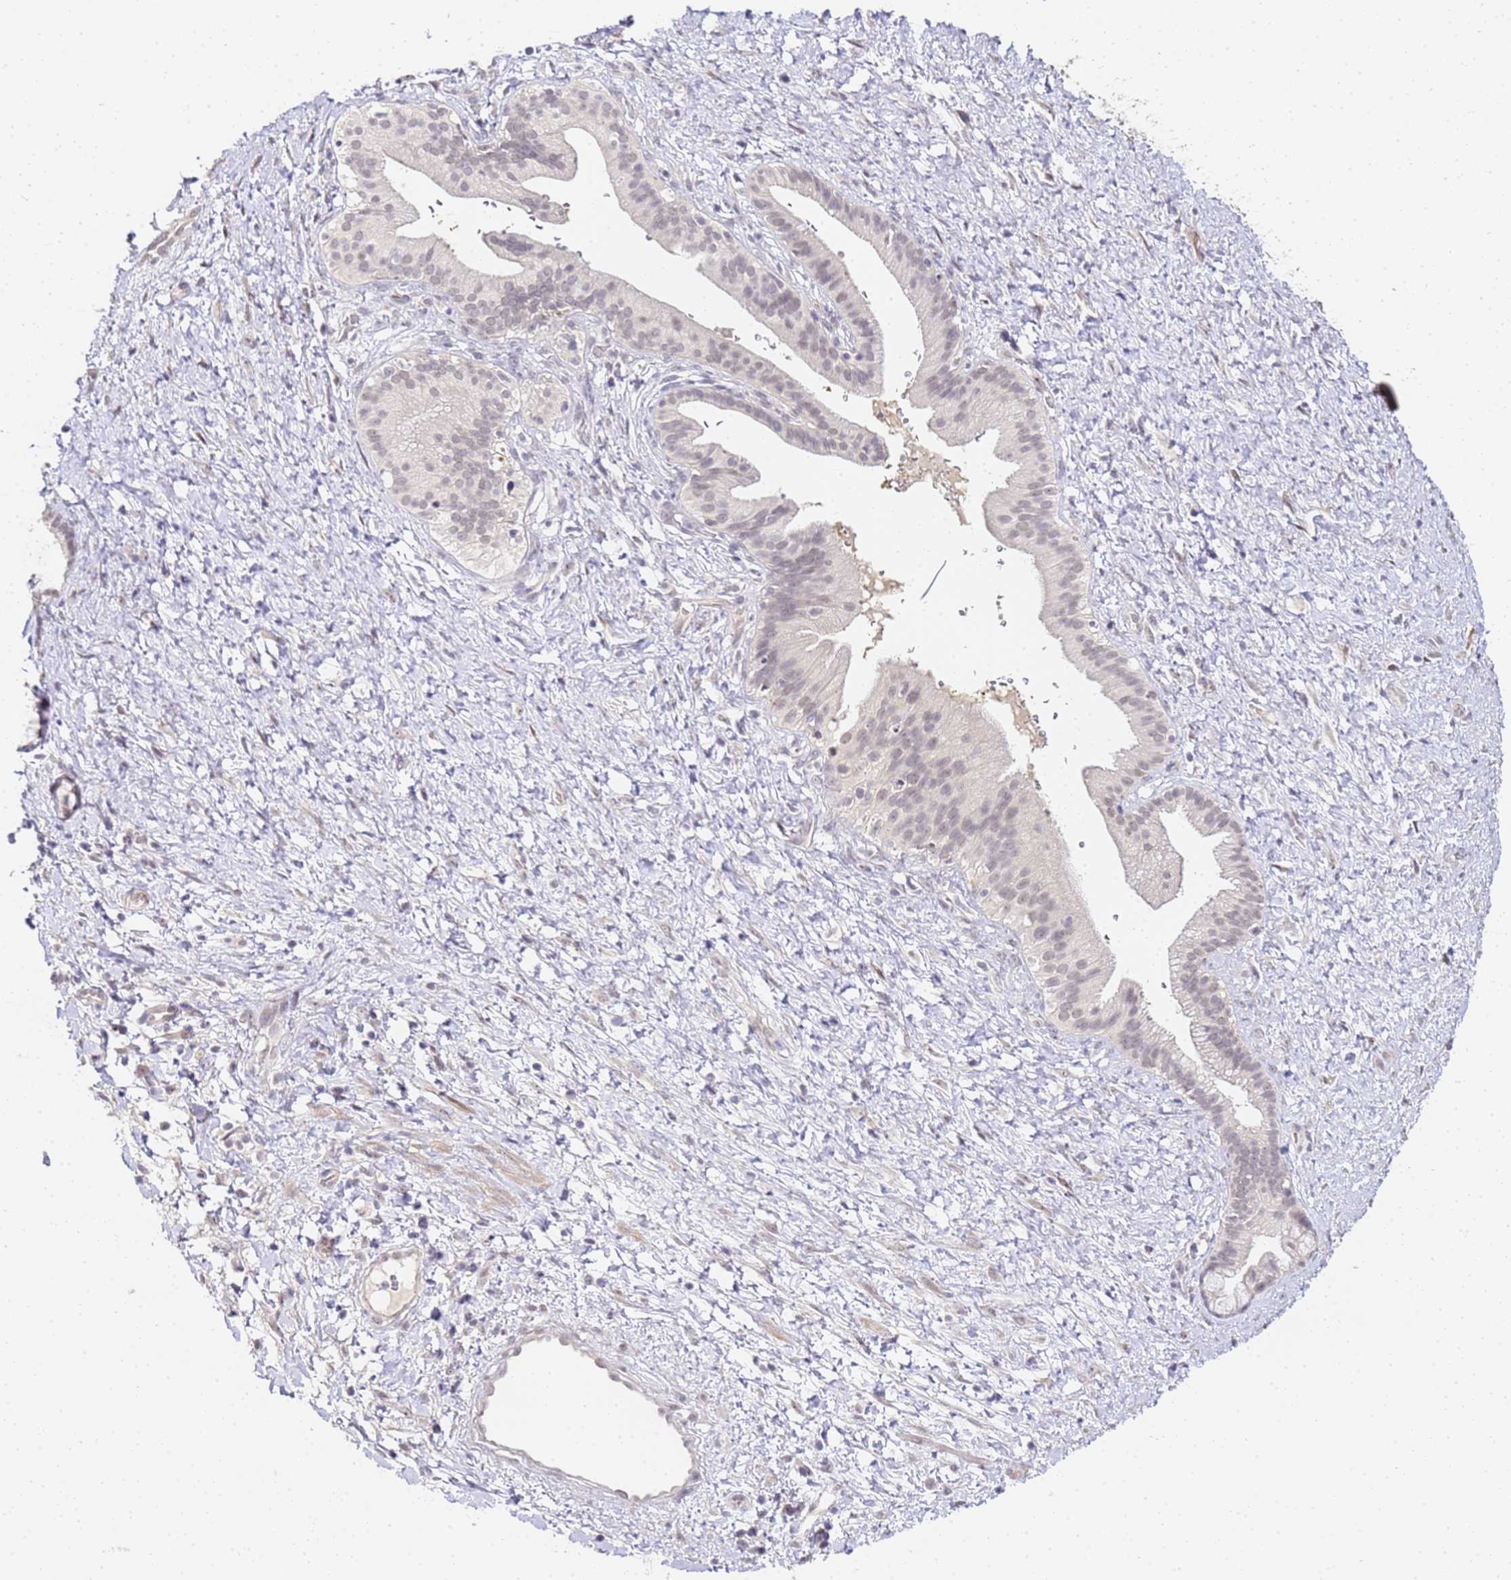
{"staining": {"intensity": "weak", "quantity": "<25%", "location": "nuclear"}, "tissue": "pancreatic cancer", "cell_type": "Tumor cells", "image_type": "cancer", "snomed": [{"axis": "morphology", "description": "Adenocarcinoma, NOS"}, {"axis": "topography", "description": "Pancreas"}], "caption": "A photomicrograph of pancreatic cancer (adenocarcinoma) stained for a protein reveals no brown staining in tumor cells.", "gene": "LSM3", "patient": {"sex": "male", "age": 68}}